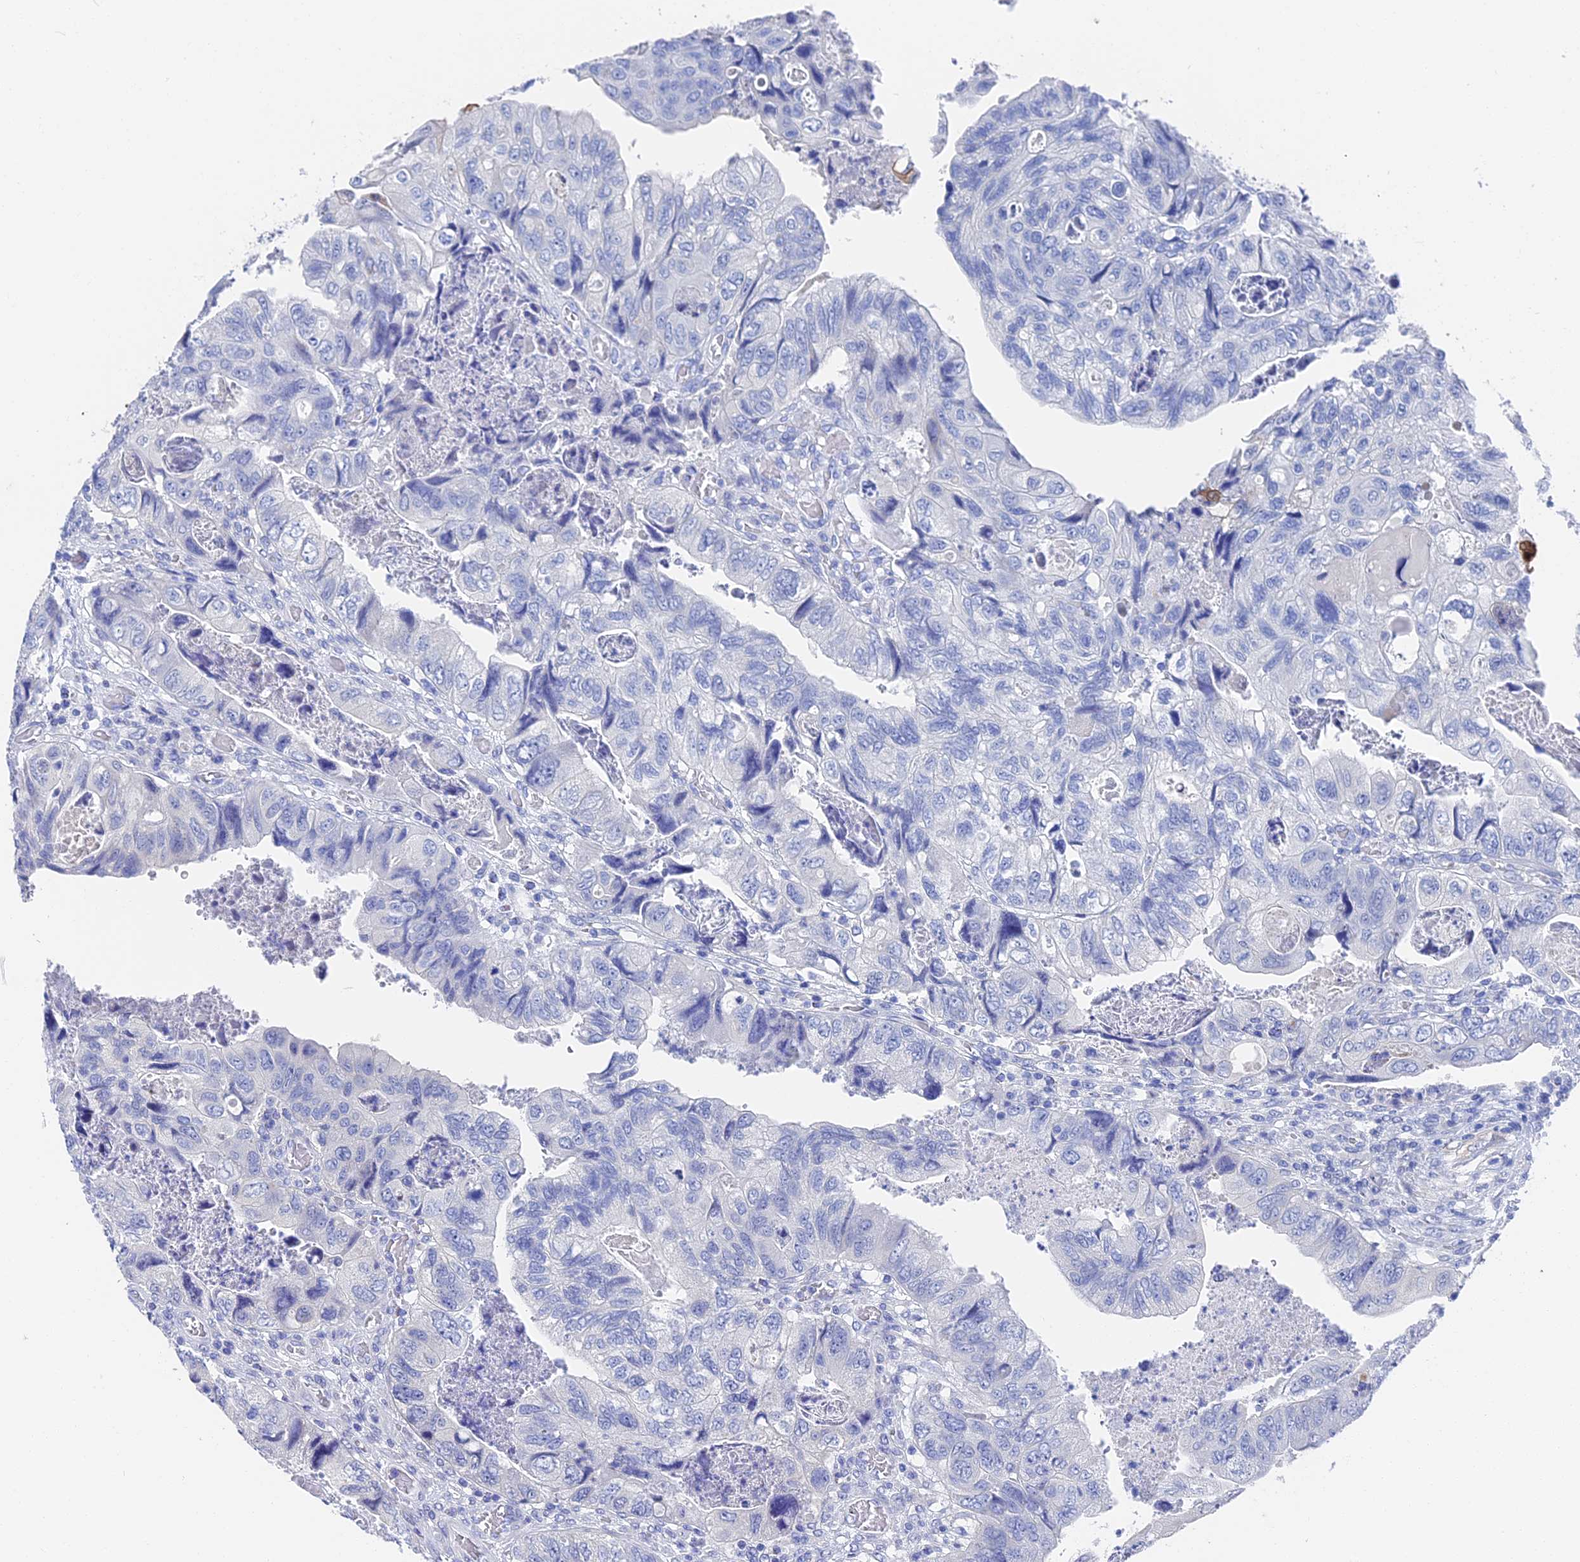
{"staining": {"intensity": "negative", "quantity": "none", "location": "none"}, "tissue": "colorectal cancer", "cell_type": "Tumor cells", "image_type": "cancer", "snomed": [{"axis": "morphology", "description": "Adenocarcinoma, NOS"}, {"axis": "topography", "description": "Rectum"}], "caption": "A micrograph of colorectal cancer stained for a protein exhibits no brown staining in tumor cells.", "gene": "VPS33B", "patient": {"sex": "male", "age": 63}}